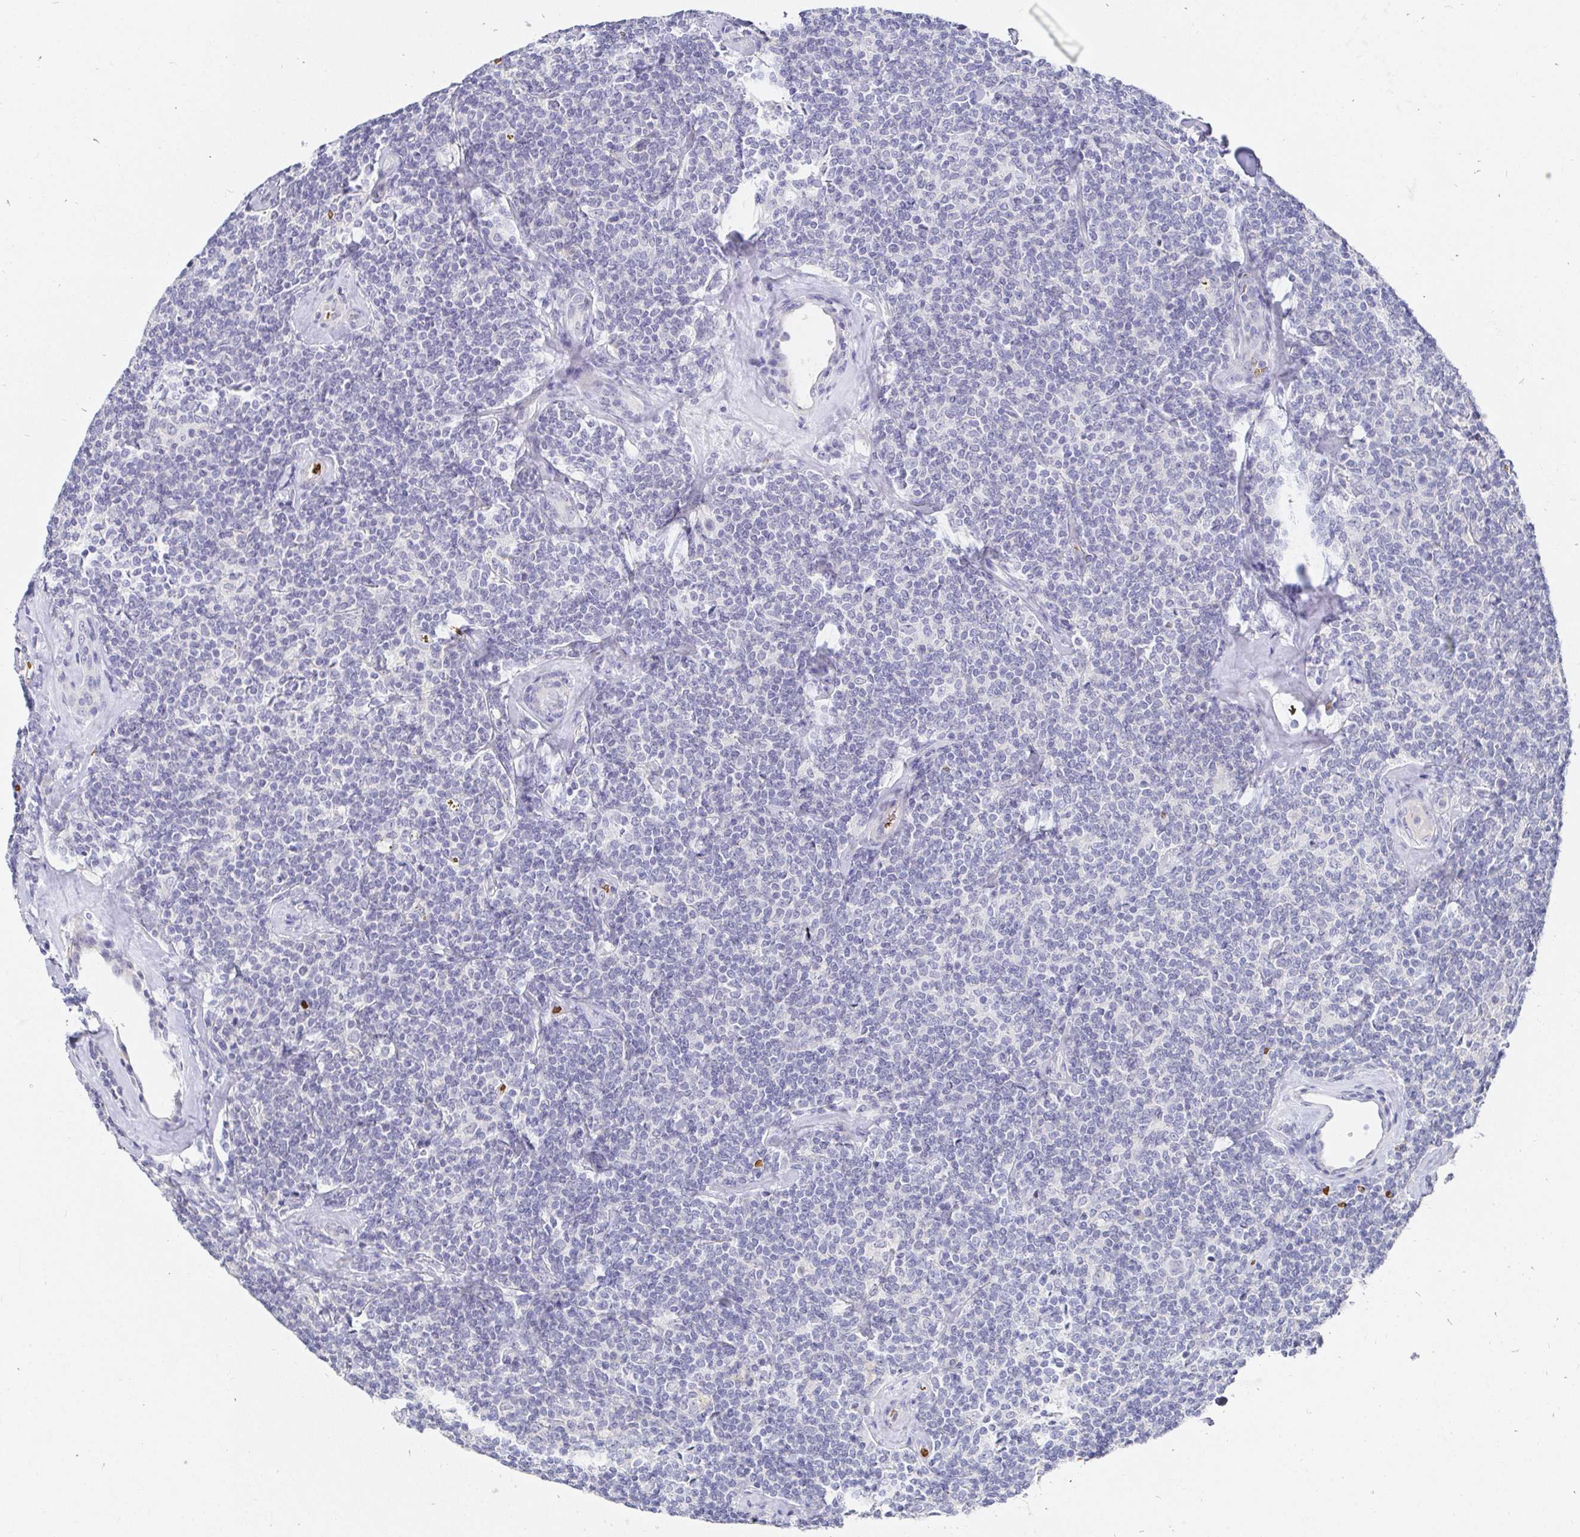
{"staining": {"intensity": "negative", "quantity": "none", "location": "none"}, "tissue": "lymphoma", "cell_type": "Tumor cells", "image_type": "cancer", "snomed": [{"axis": "morphology", "description": "Malignant lymphoma, non-Hodgkin's type, Low grade"}, {"axis": "topography", "description": "Lymph node"}], "caption": "Image shows no significant protein positivity in tumor cells of malignant lymphoma, non-Hodgkin's type (low-grade).", "gene": "FGF21", "patient": {"sex": "female", "age": 56}}